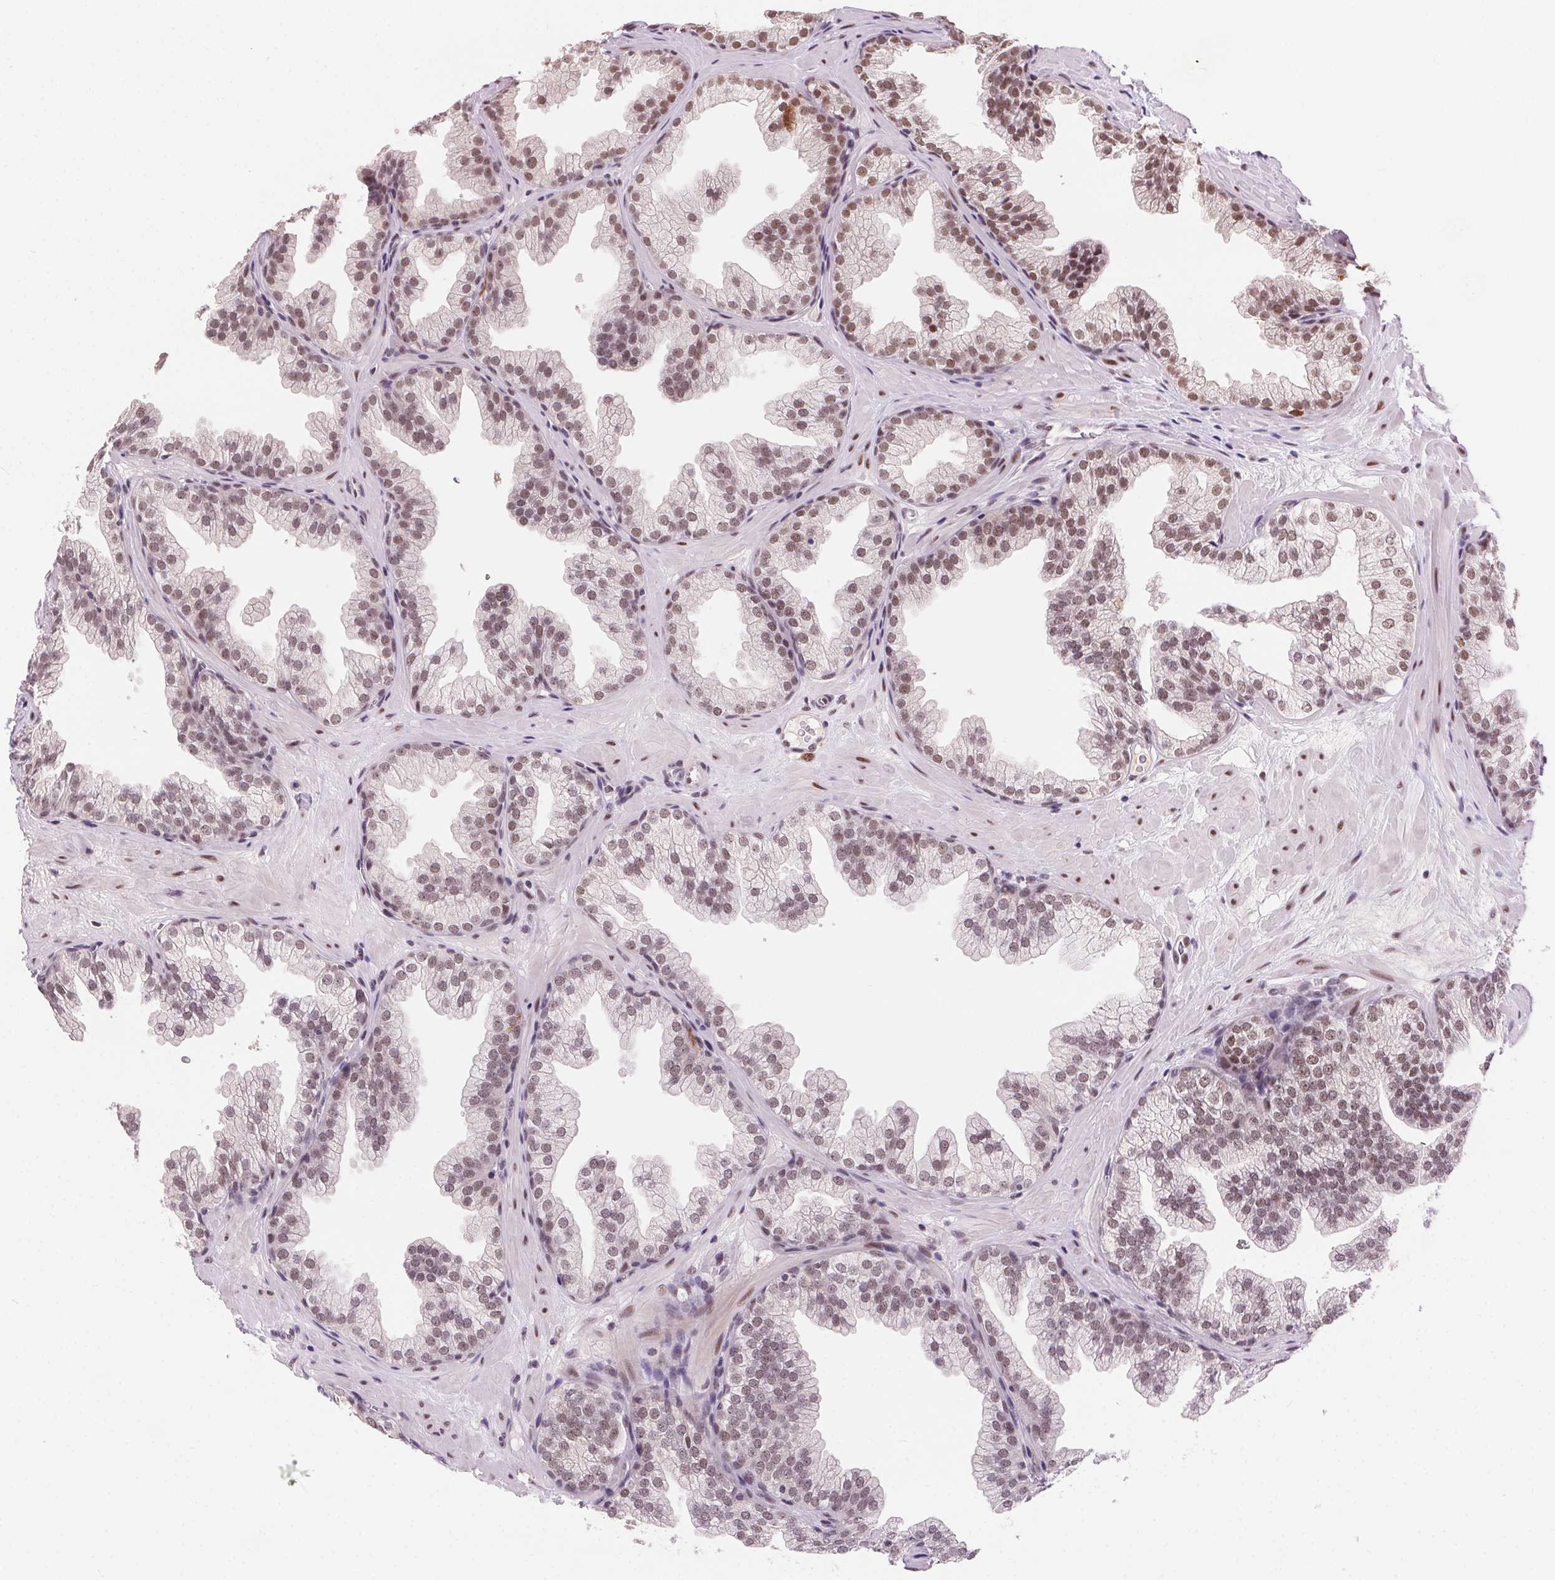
{"staining": {"intensity": "moderate", "quantity": "25%-75%", "location": "nuclear"}, "tissue": "prostate", "cell_type": "Glandular cells", "image_type": "normal", "snomed": [{"axis": "morphology", "description": "Normal tissue, NOS"}, {"axis": "topography", "description": "Prostate"}], "caption": "An immunohistochemistry (IHC) photomicrograph of normal tissue is shown. Protein staining in brown shows moderate nuclear positivity in prostate within glandular cells. Using DAB (brown) and hematoxylin (blue) stains, captured at high magnification using brightfield microscopy.", "gene": "CD2BP2", "patient": {"sex": "male", "age": 37}}